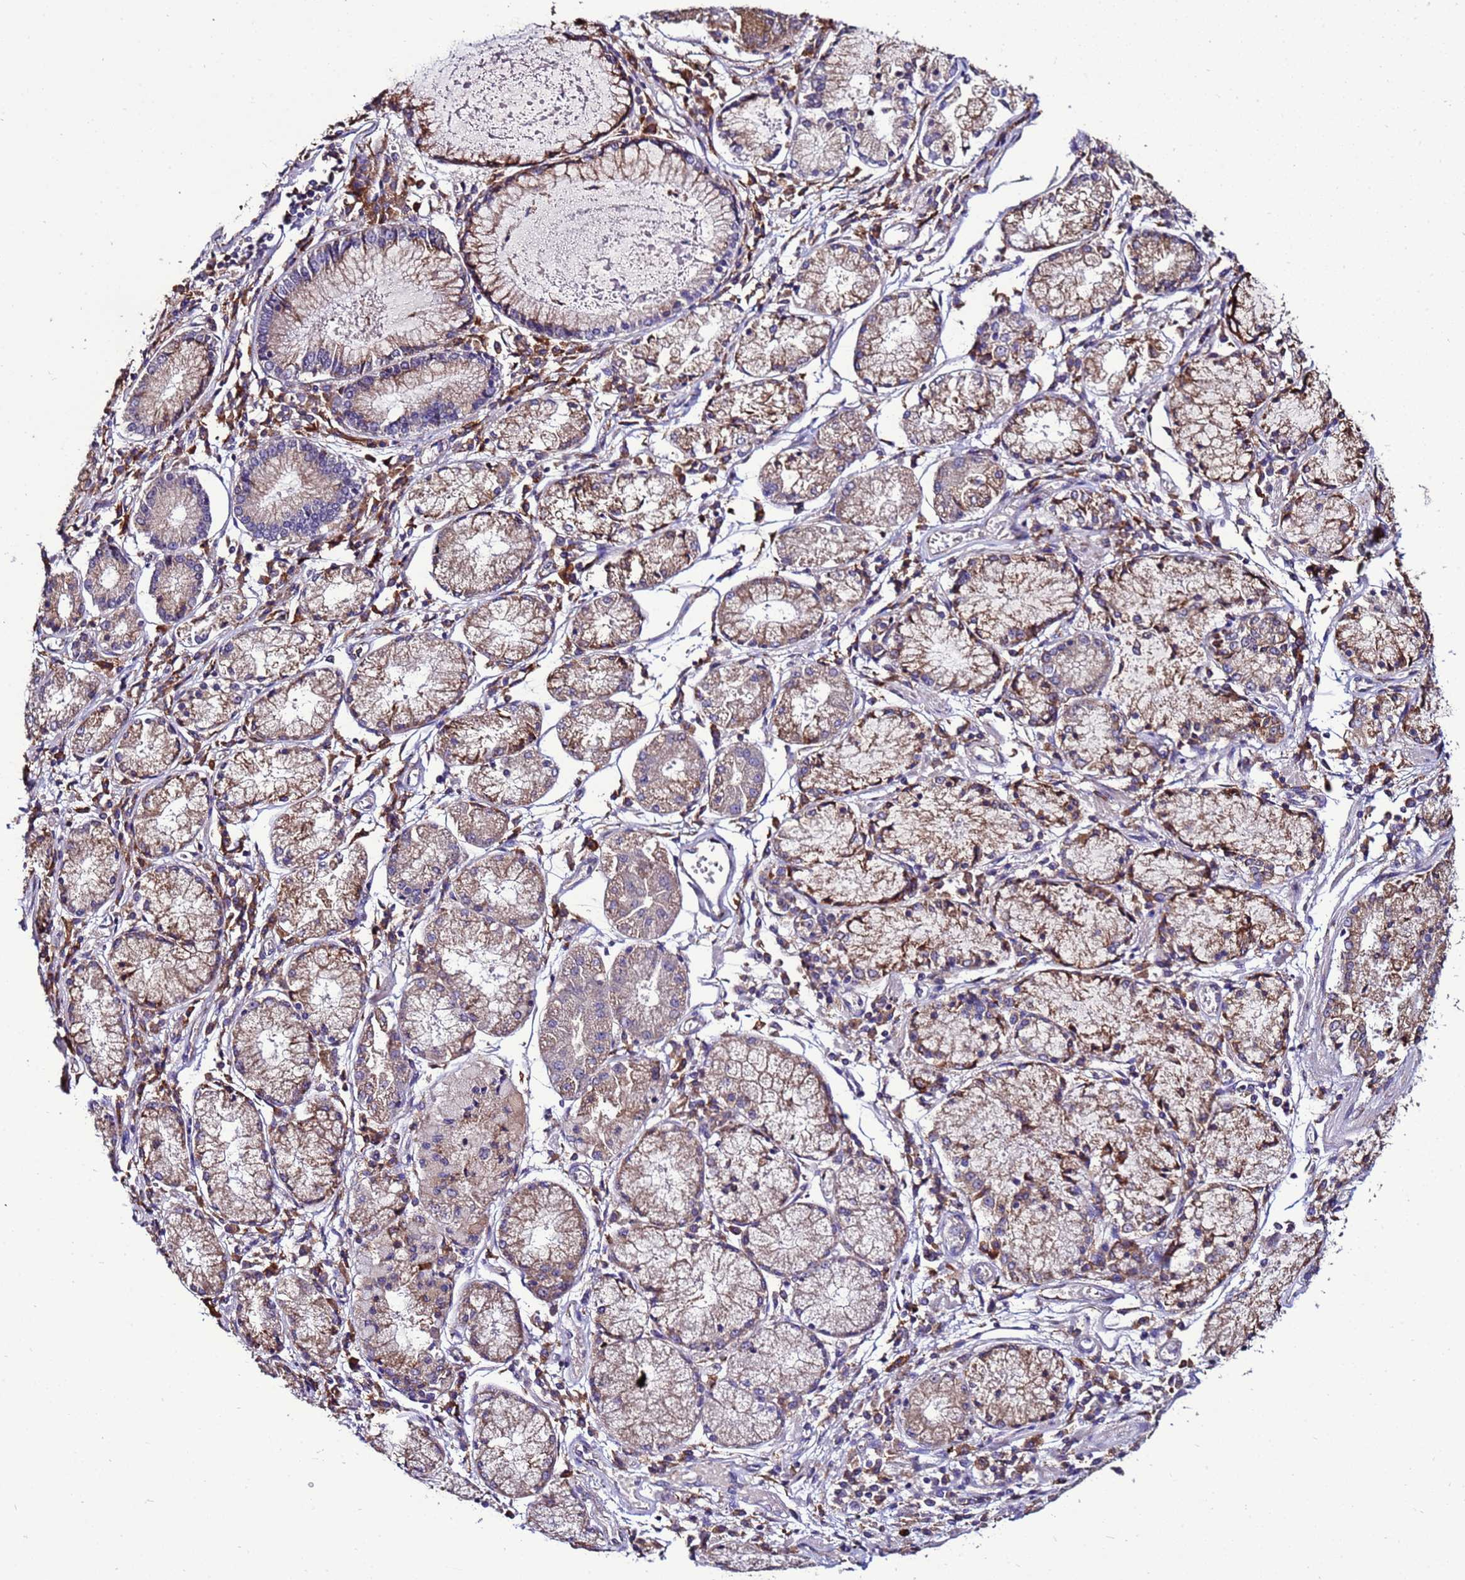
{"staining": {"intensity": "moderate", "quantity": ">75%", "location": "cytoplasmic/membranous"}, "tissue": "stomach cancer", "cell_type": "Tumor cells", "image_type": "cancer", "snomed": [{"axis": "morphology", "description": "Adenocarcinoma, NOS"}, {"axis": "topography", "description": "Stomach"}], "caption": "This is a micrograph of immunohistochemistry staining of stomach cancer (adenocarcinoma), which shows moderate expression in the cytoplasmic/membranous of tumor cells.", "gene": "ANTKMT", "patient": {"sex": "male", "age": 59}}